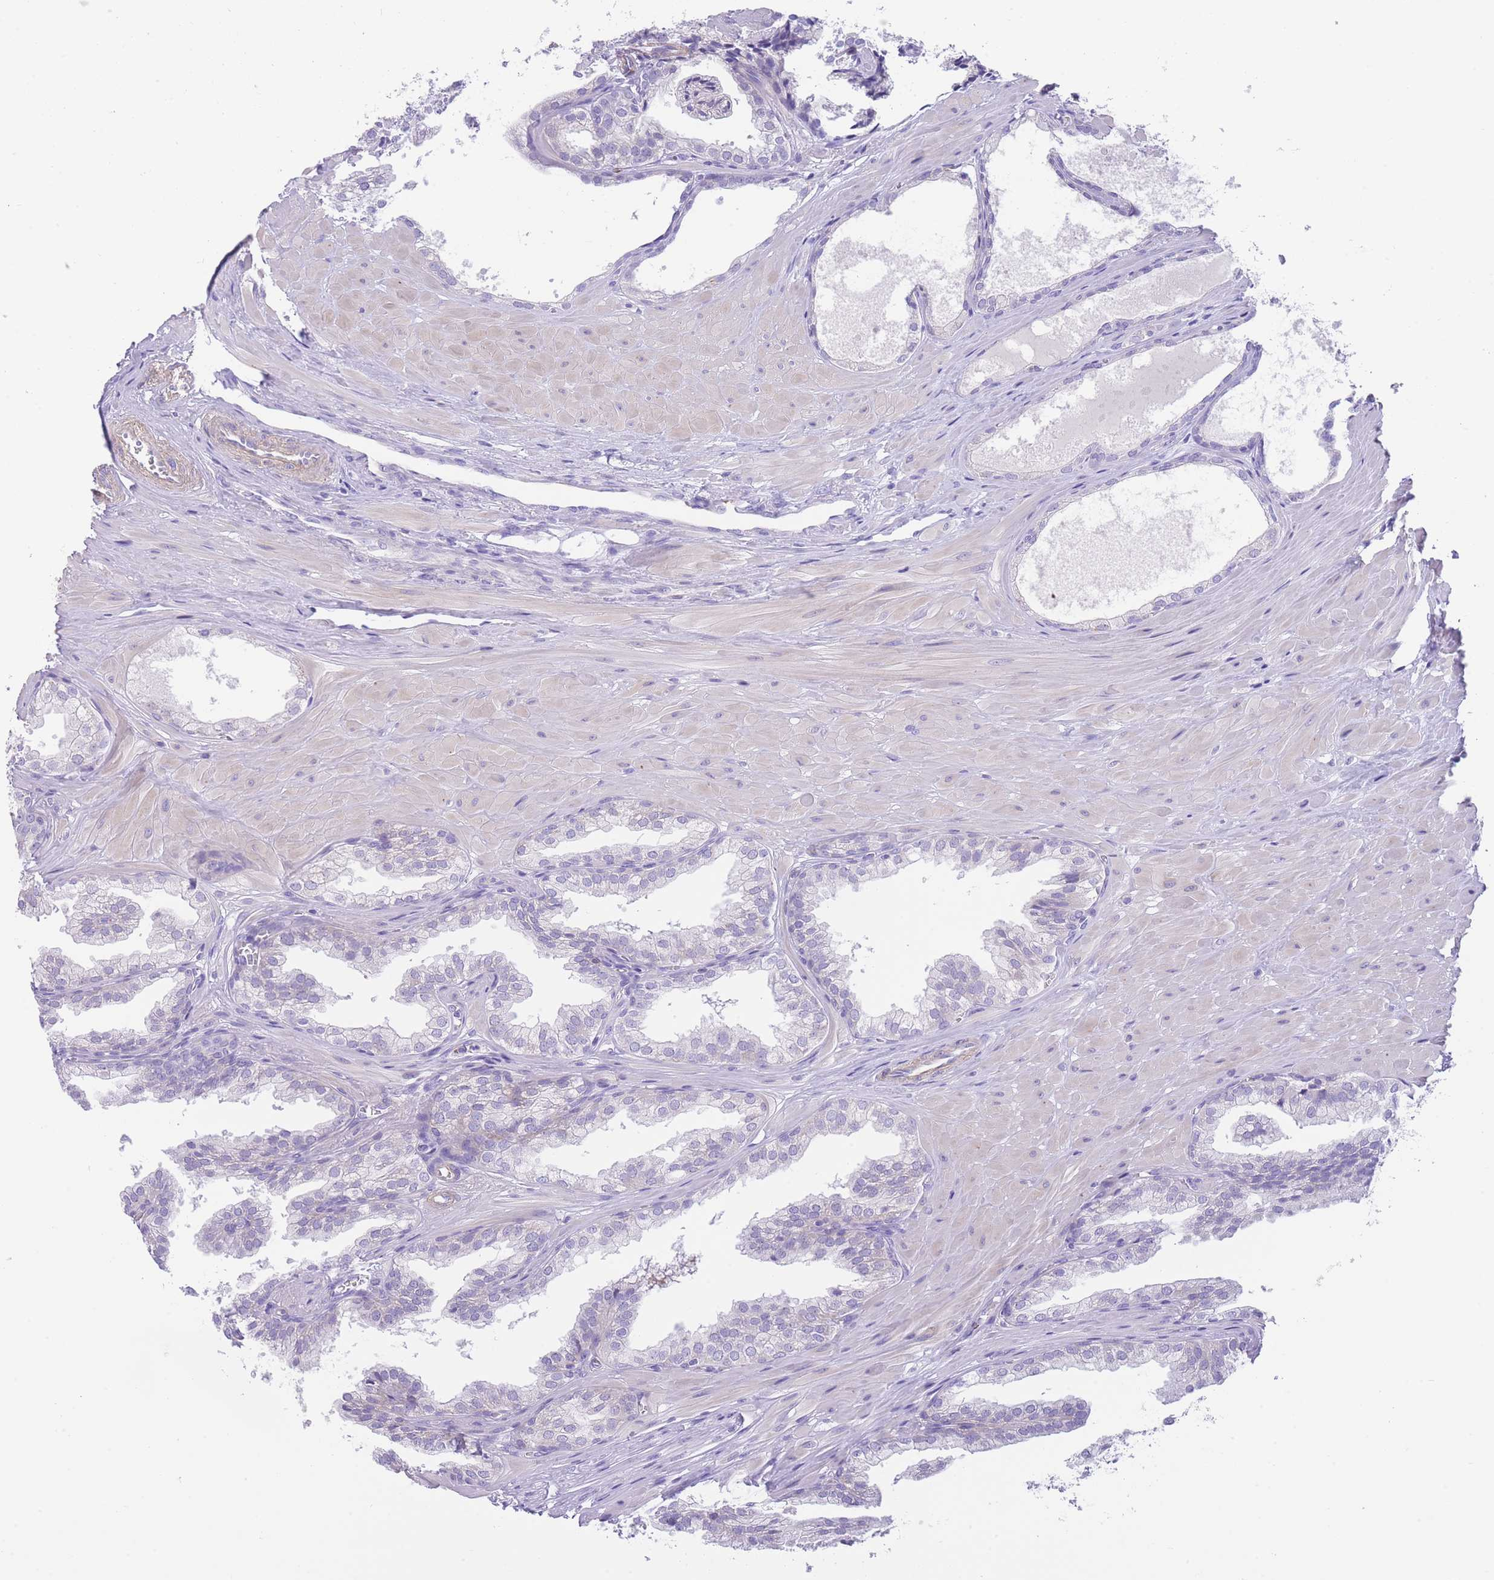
{"staining": {"intensity": "negative", "quantity": "none", "location": "none"}, "tissue": "prostate", "cell_type": "Glandular cells", "image_type": "normal", "snomed": [{"axis": "morphology", "description": "Normal tissue, NOS"}, {"axis": "topography", "description": "Prostate"}, {"axis": "topography", "description": "Peripheral nerve tissue"}], "caption": "High magnification brightfield microscopy of benign prostate stained with DAB (brown) and counterstained with hematoxylin (blue): glandular cells show no significant positivity.", "gene": "ENSG00000289258", "patient": {"sex": "male", "age": 55}}